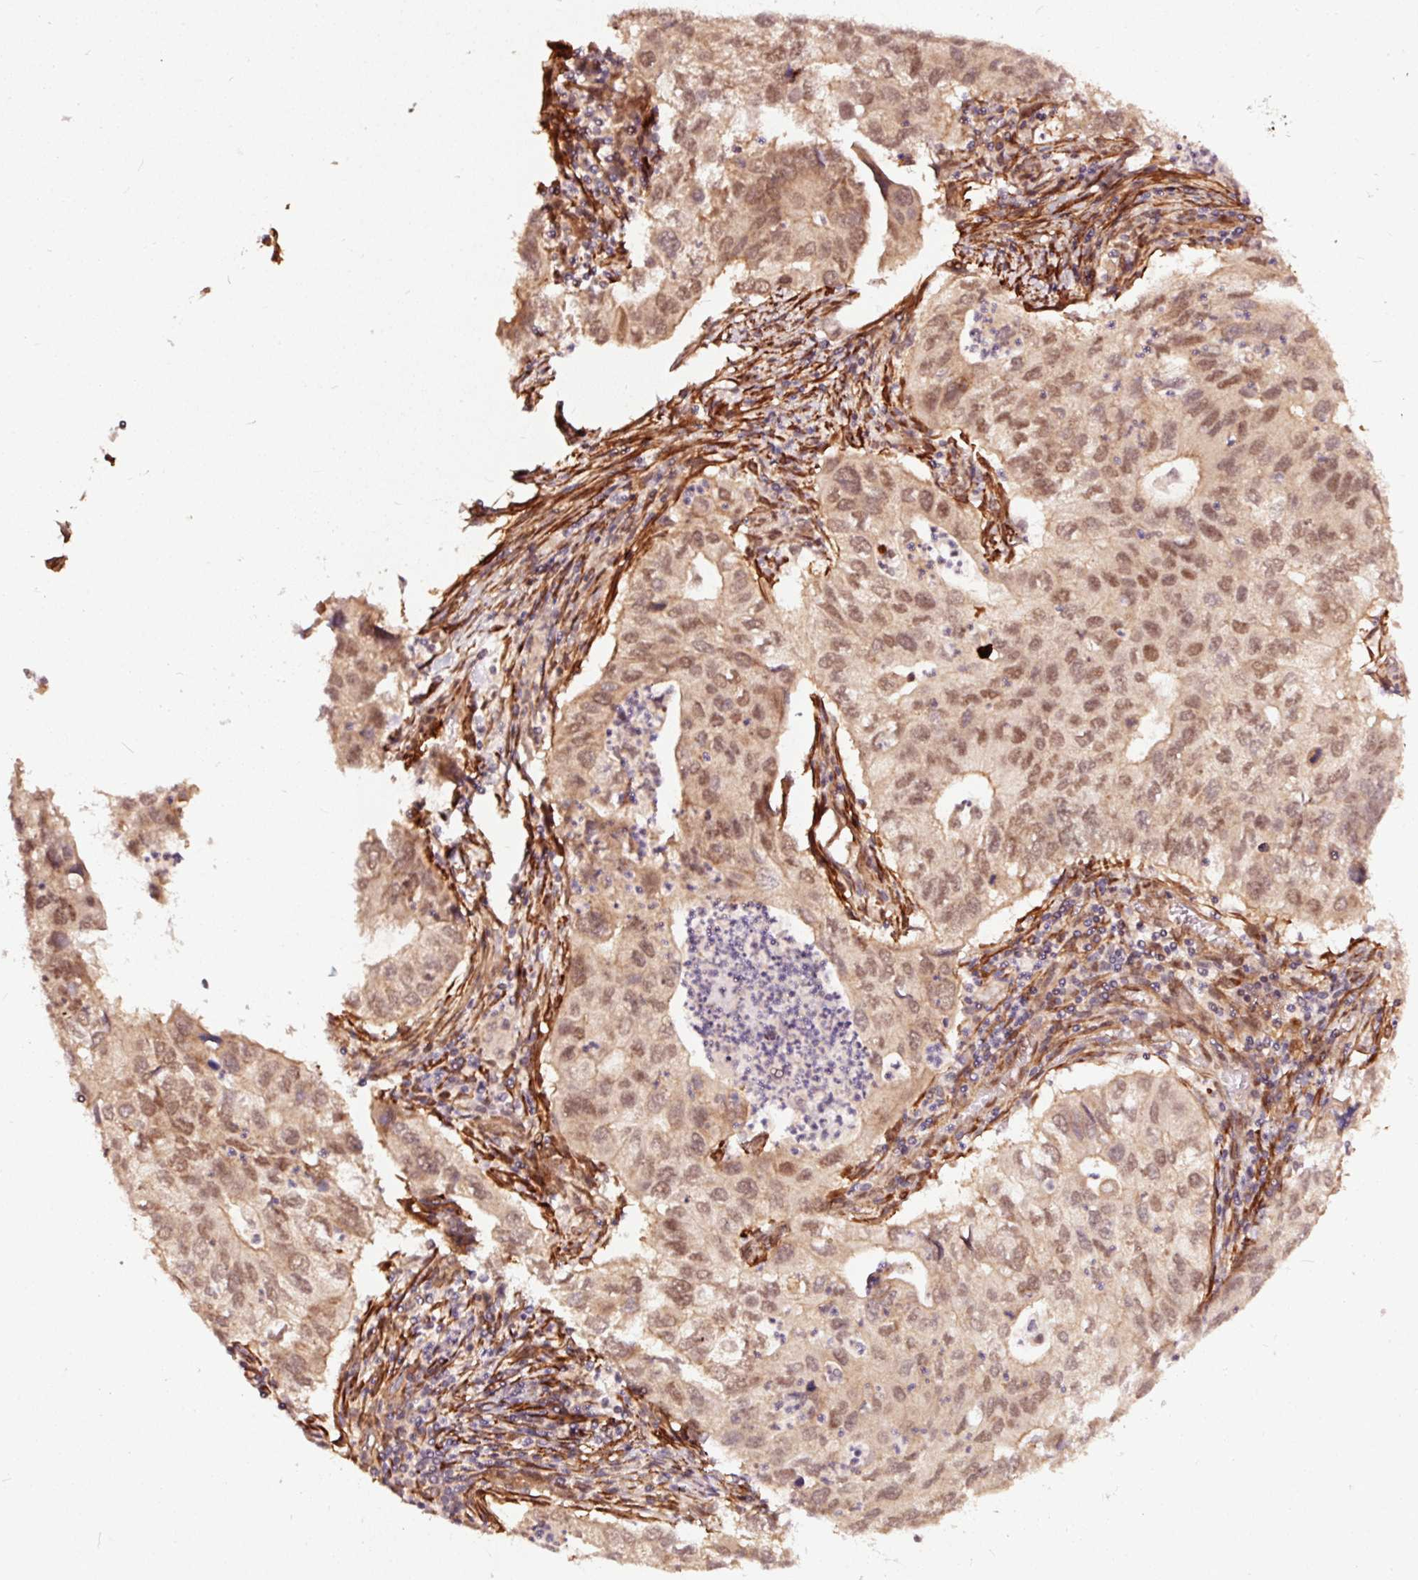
{"staining": {"intensity": "moderate", "quantity": ">75%", "location": "nuclear"}, "tissue": "lung cancer", "cell_type": "Tumor cells", "image_type": "cancer", "snomed": [{"axis": "morphology", "description": "Adenocarcinoma, NOS"}, {"axis": "topography", "description": "Lung"}], "caption": "Lung cancer (adenocarcinoma) was stained to show a protein in brown. There is medium levels of moderate nuclear expression in about >75% of tumor cells.", "gene": "TPM1", "patient": {"sex": "male", "age": 48}}